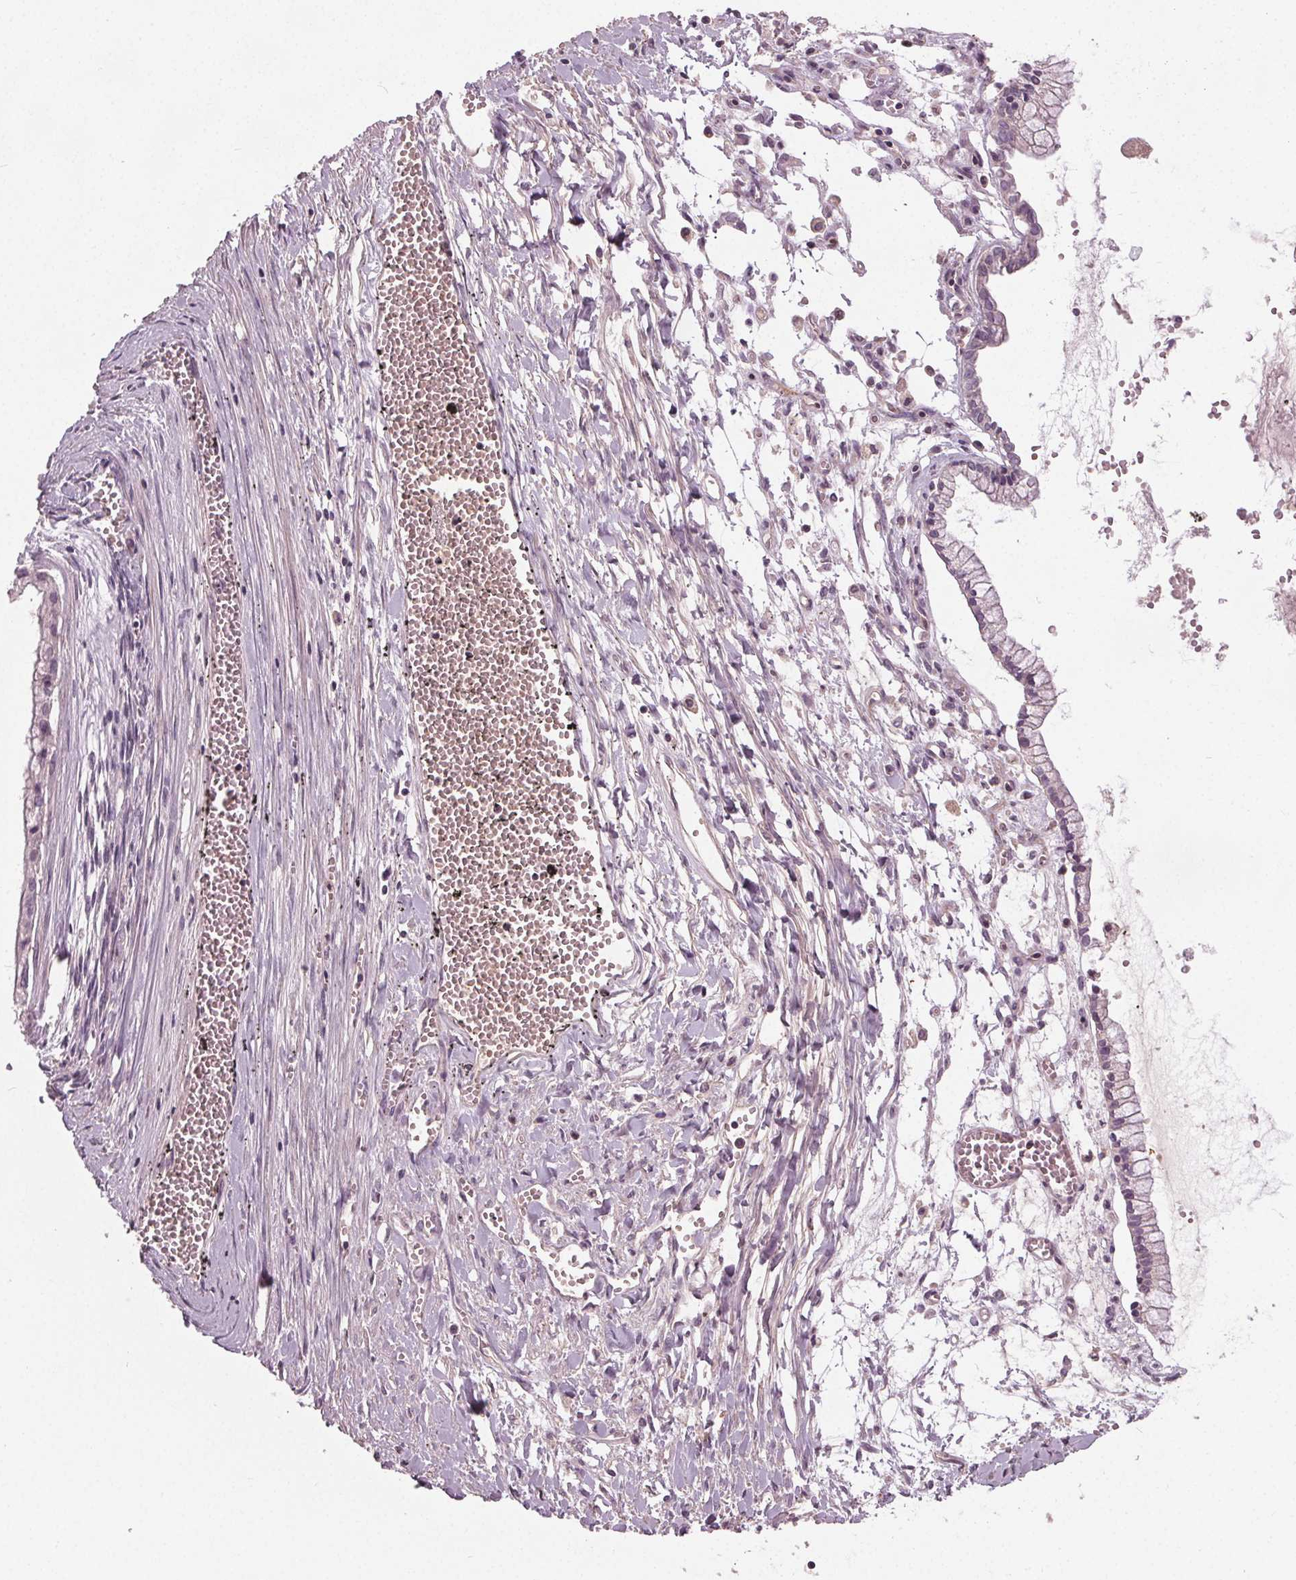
{"staining": {"intensity": "negative", "quantity": "none", "location": "none"}, "tissue": "ovarian cancer", "cell_type": "Tumor cells", "image_type": "cancer", "snomed": [{"axis": "morphology", "description": "Cystadenocarcinoma, mucinous, NOS"}, {"axis": "topography", "description": "Ovary"}], "caption": "DAB immunohistochemical staining of human ovarian mucinous cystadenocarcinoma shows no significant staining in tumor cells.", "gene": "PDGFD", "patient": {"sex": "female", "age": 67}}